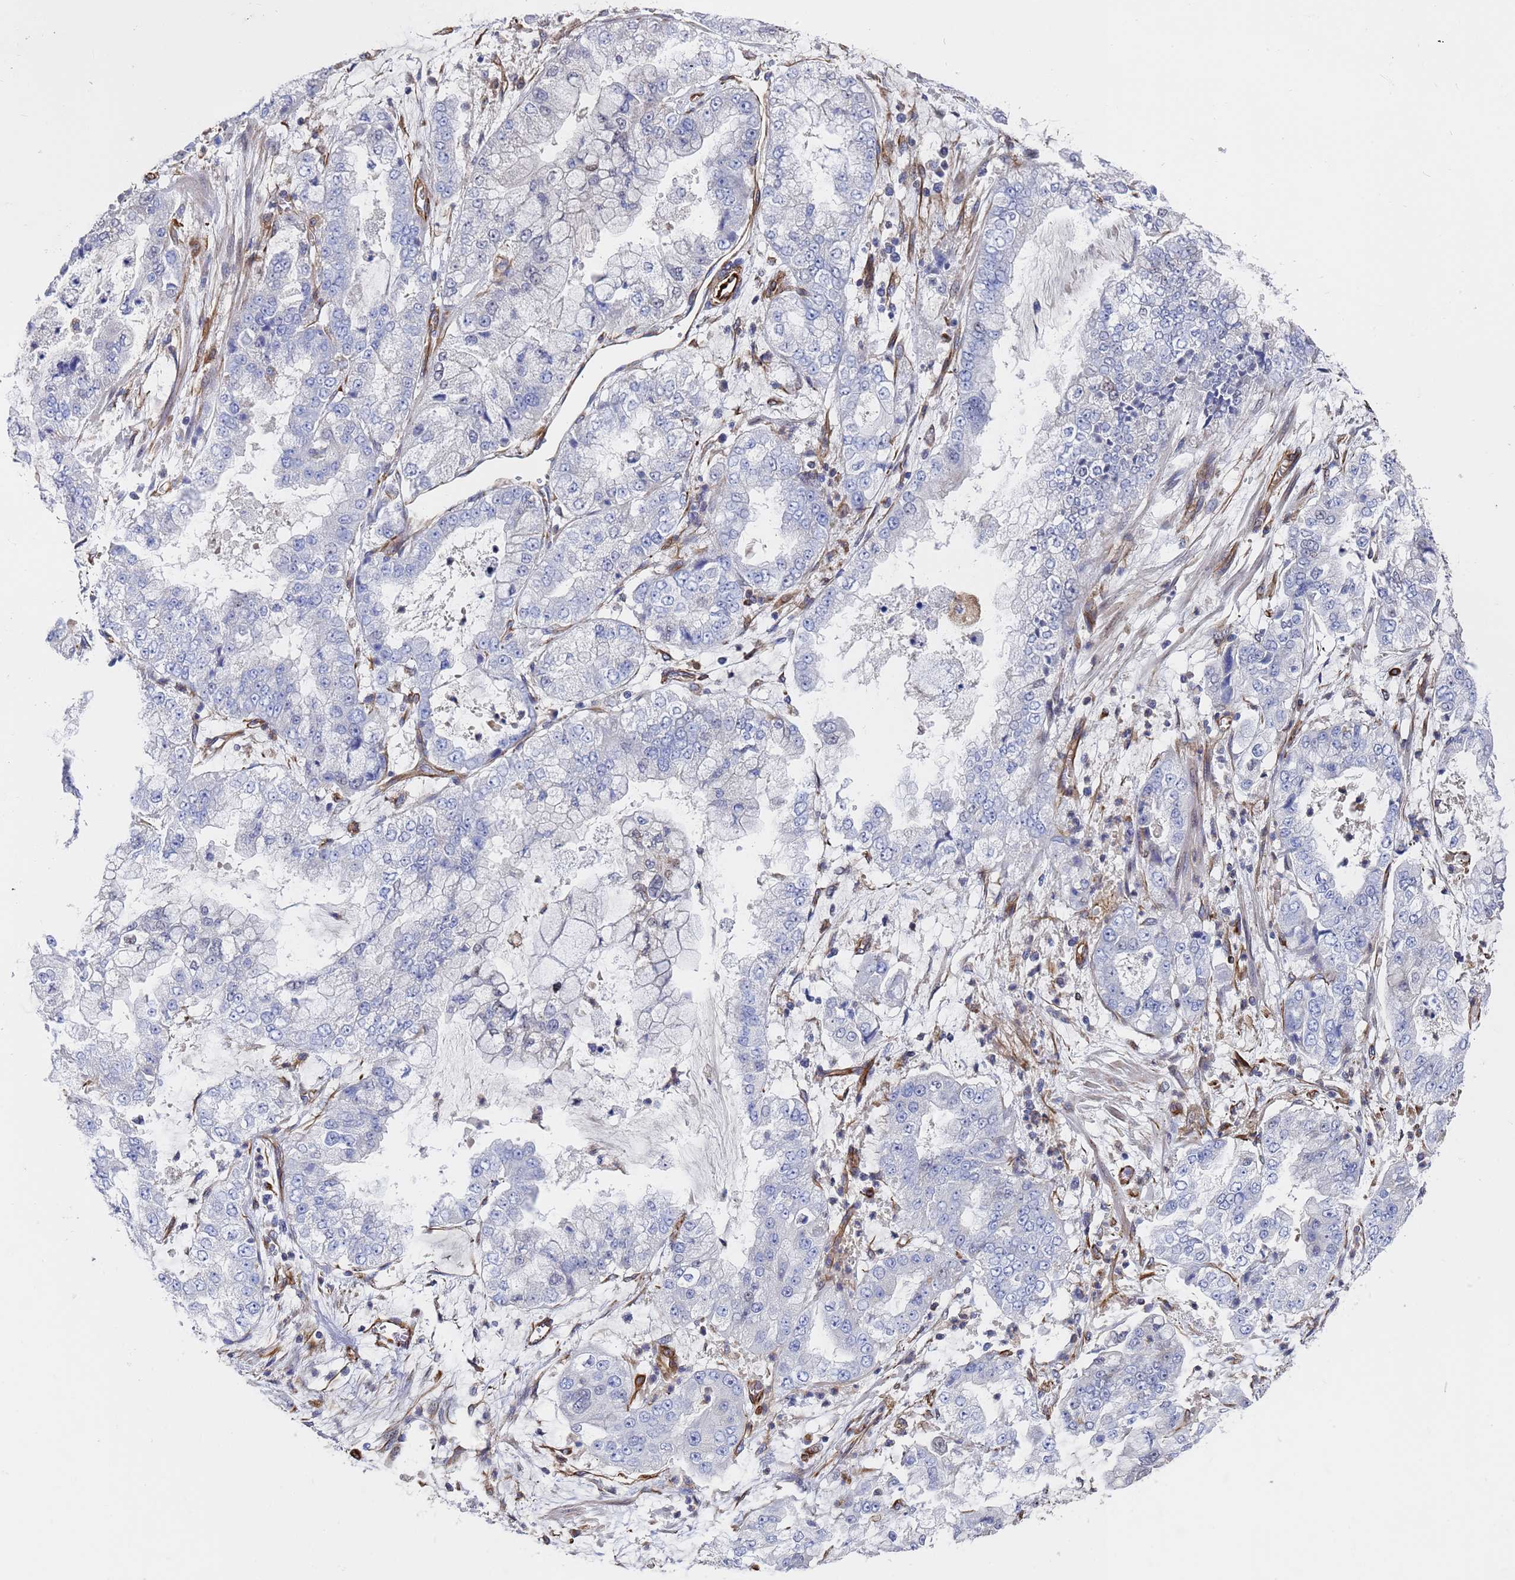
{"staining": {"intensity": "negative", "quantity": "none", "location": "none"}, "tissue": "stomach cancer", "cell_type": "Tumor cells", "image_type": "cancer", "snomed": [{"axis": "morphology", "description": "Adenocarcinoma, NOS"}, {"axis": "topography", "description": "Stomach"}], "caption": "Immunohistochemistry of stomach cancer exhibits no staining in tumor cells.", "gene": "SYT13", "patient": {"sex": "male", "age": 76}}